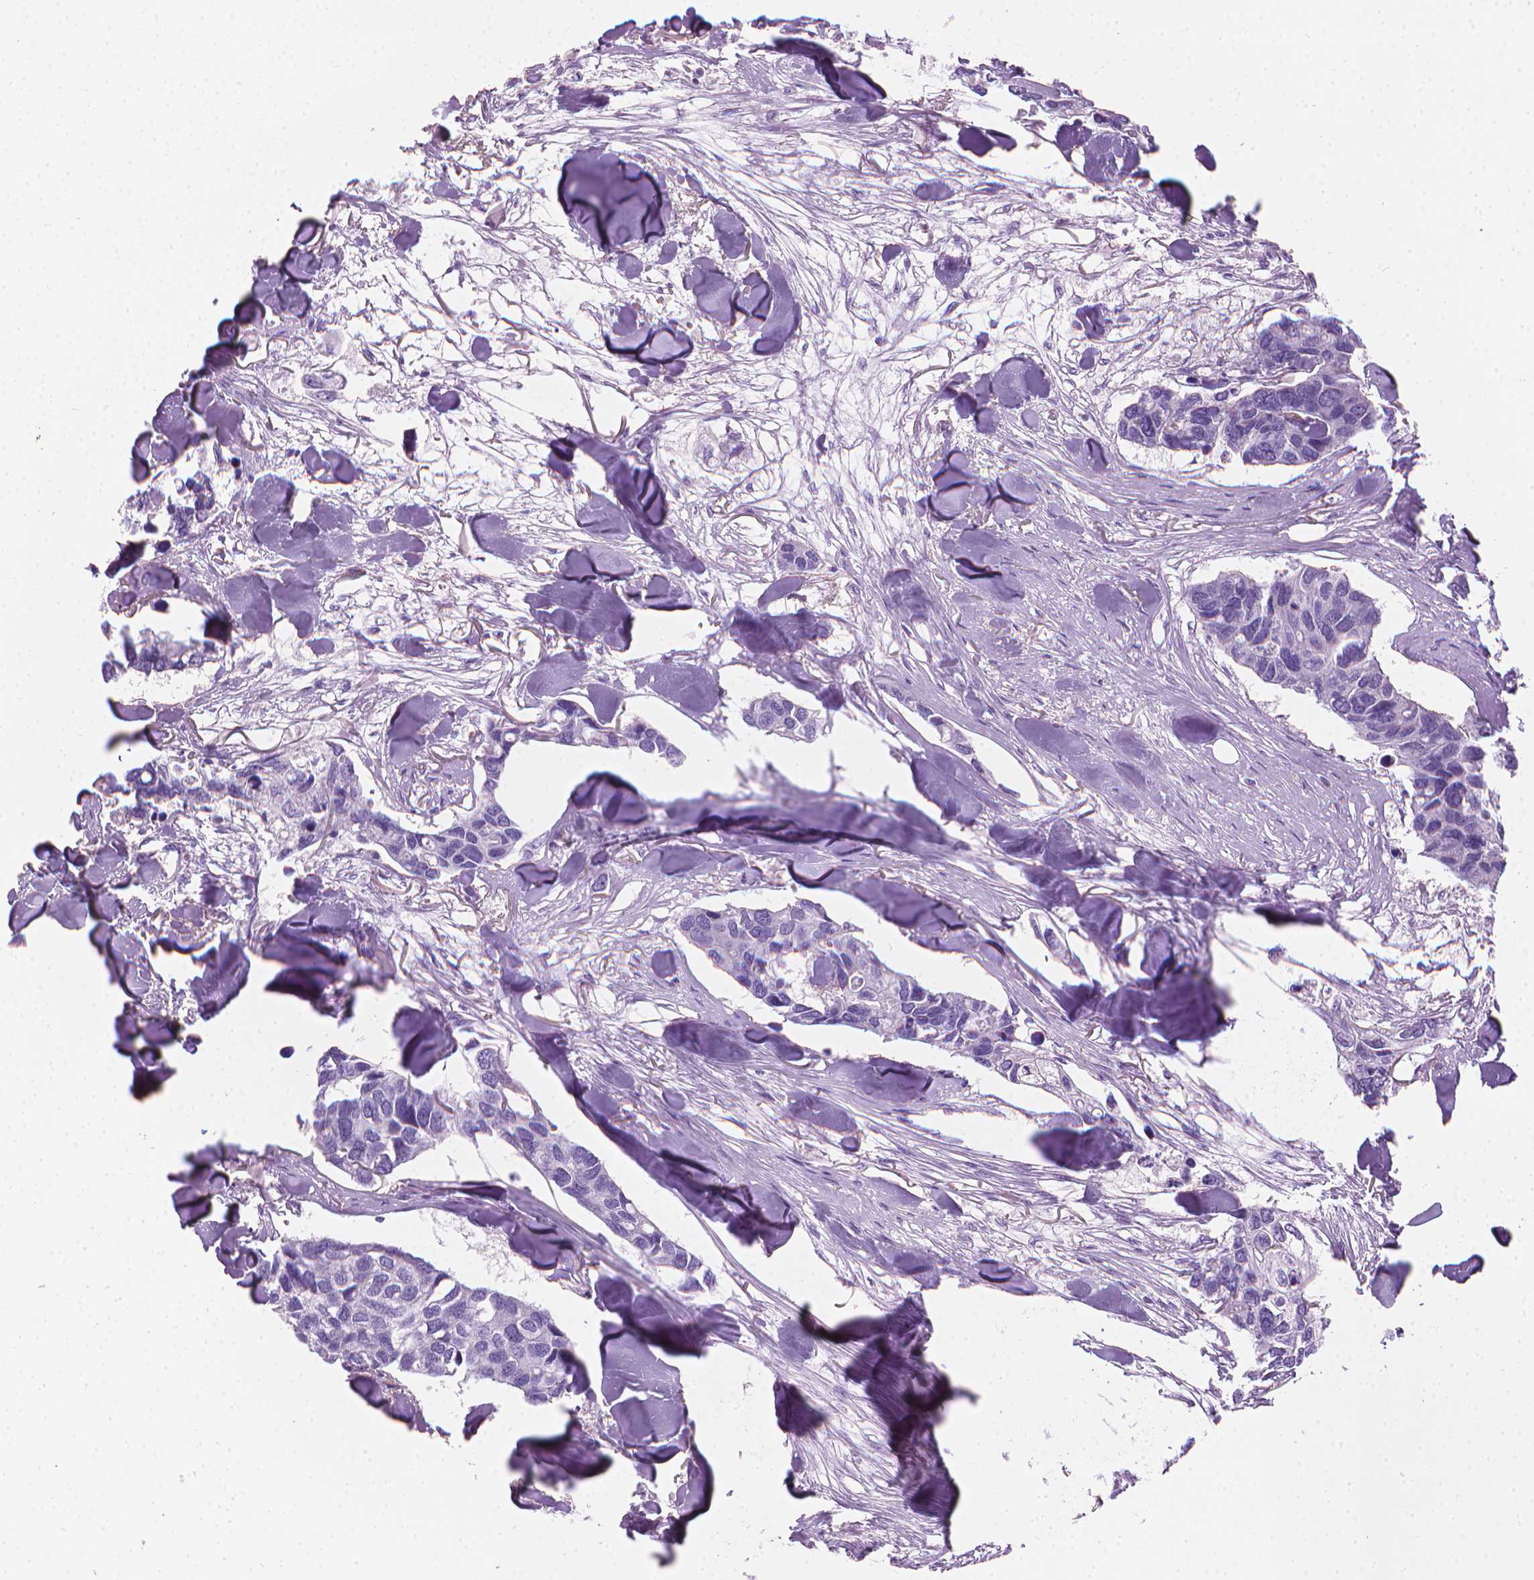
{"staining": {"intensity": "negative", "quantity": "none", "location": "none"}, "tissue": "breast cancer", "cell_type": "Tumor cells", "image_type": "cancer", "snomed": [{"axis": "morphology", "description": "Duct carcinoma"}, {"axis": "topography", "description": "Breast"}], "caption": "Intraductal carcinoma (breast) stained for a protein using IHC reveals no expression tumor cells.", "gene": "TTC29", "patient": {"sex": "female", "age": 83}}